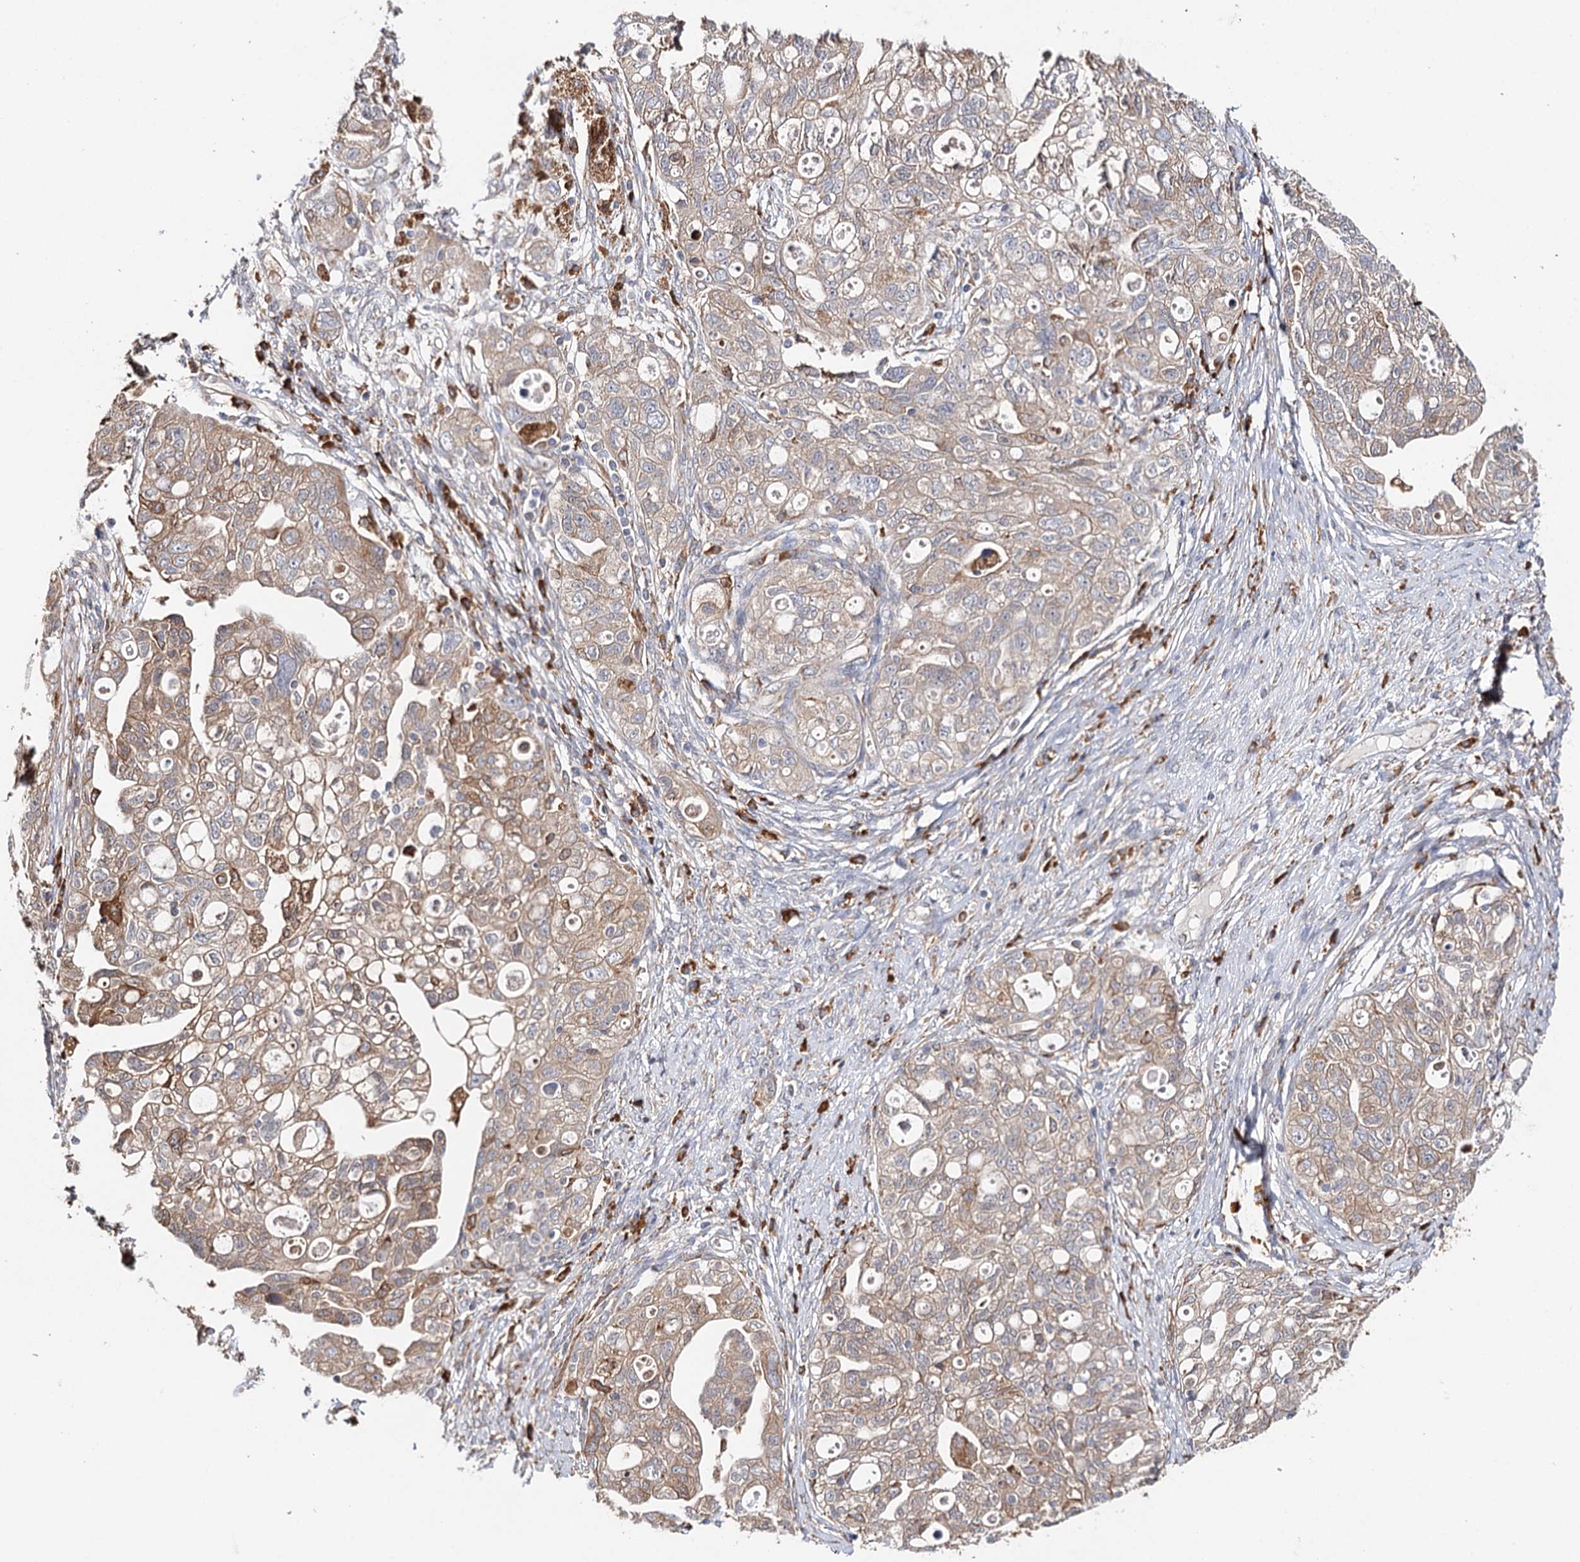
{"staining": {"intensity": "weak", "quantity": ">75%", "location": "cytoplasmic/membranous"}, "tissue": "ovarian cancer", "cell_type": "Tumor cells", "image_type": "cancer", "snomed": [{"axis": "morphology", "description": "Carcinoma, NOS"}, {"axis": "morphology", "description": "Cystadenocarcinoma, serous, NOS"}, {"axis": "topography", "description": "Ovary"}], "caption": "Protein staining exhibits weak cytoplasmic/membranous expression in approximately >75% of tumor cells in ovarian serous cystadenocarcinoma.", "gene": "VEGFA", "patient": {"sex": "female", "age": 69}}